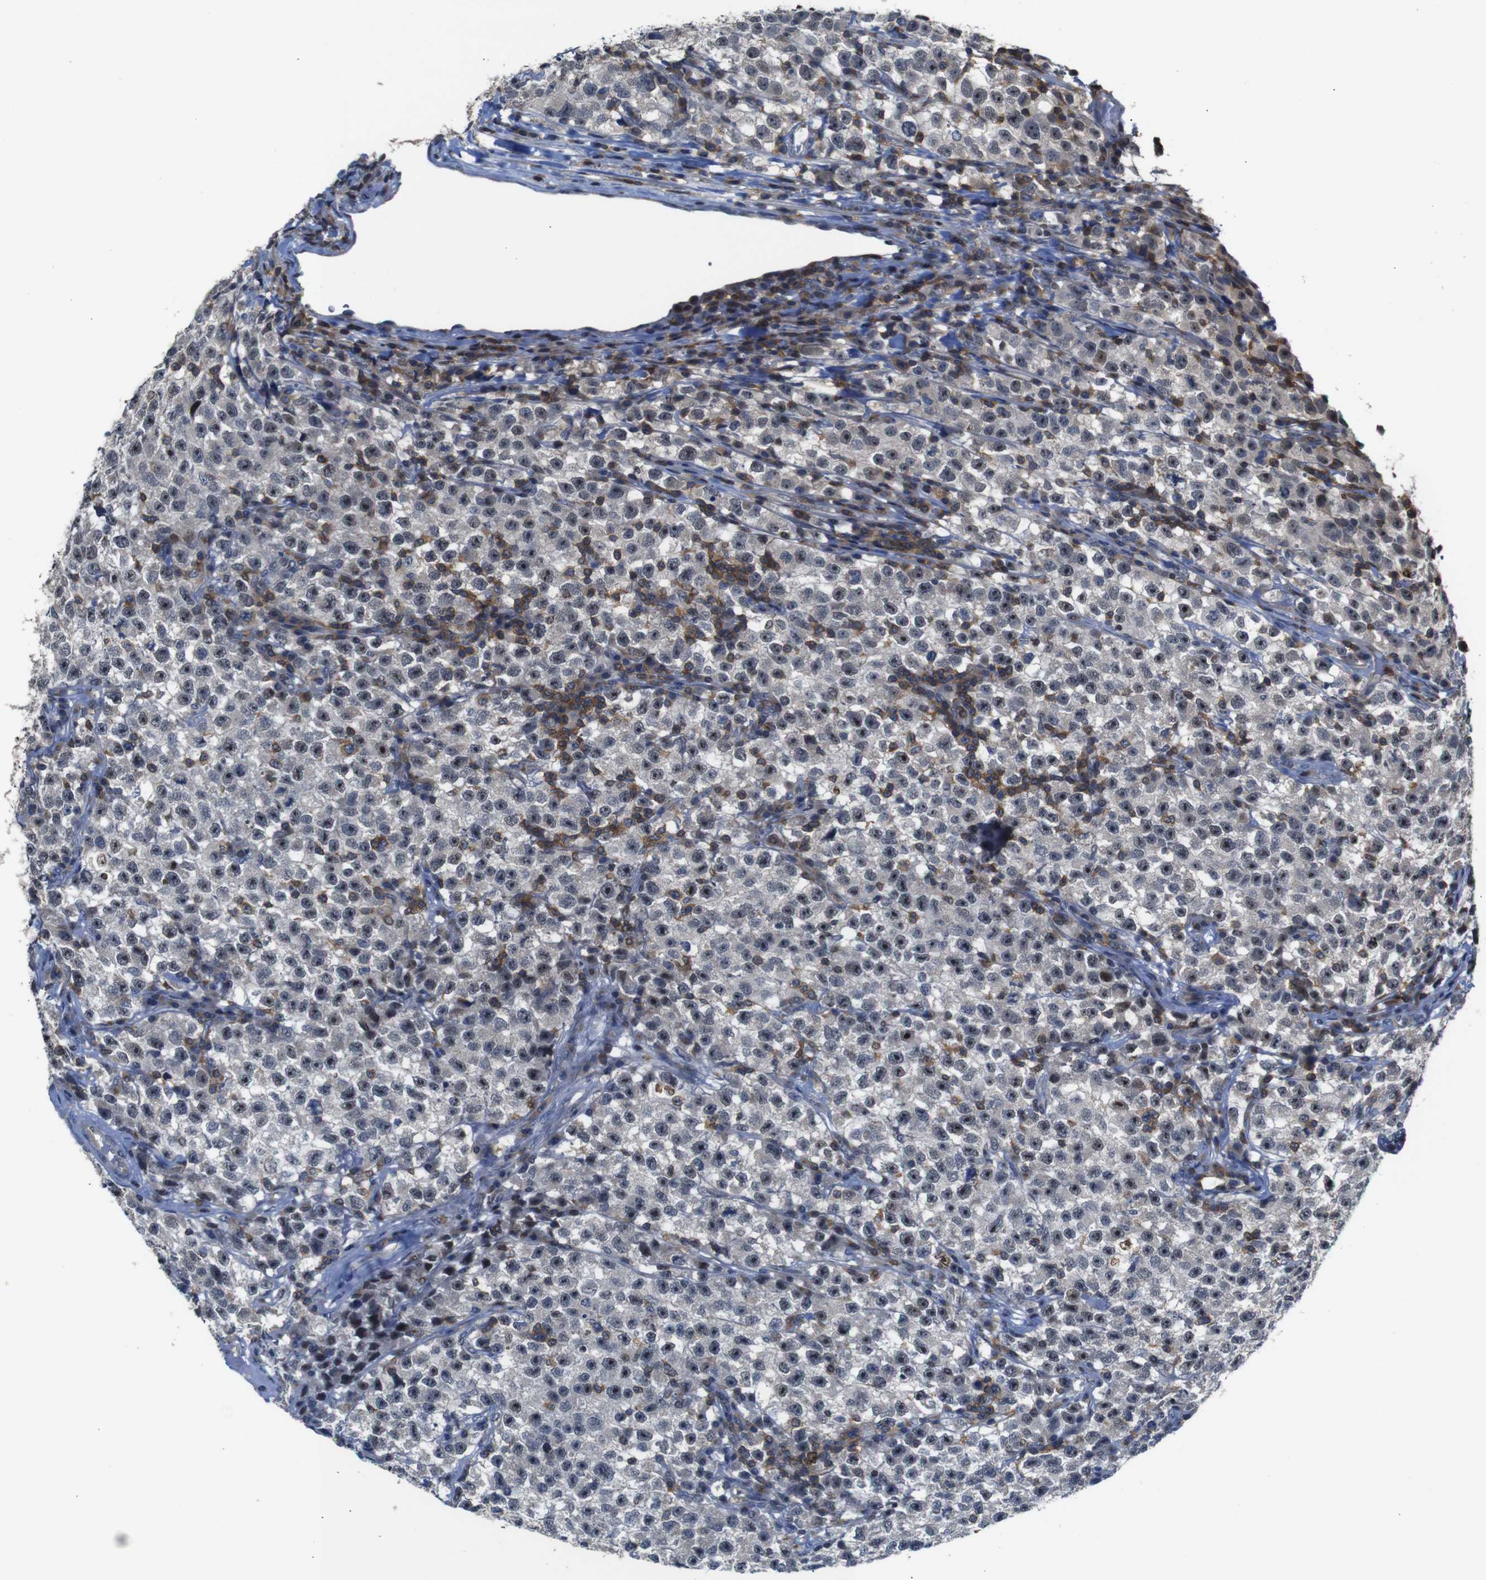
{"staining": {"intensity": "weak", "quantity": "<25%", "location": "nuclear"}, "tissue": "testis cancer", "cell_type": "Tumor cells", "image_type": "cancer", "snomed": [{"axis": "morphology", "description": "Seminoma, NOS"}, {"axis": "topography", "description": "Testis"}], "caption": "A photomicrograph of human testis seminoma is negative for staining in tumor cells.", "gene": "BRWD3", "patient": {"sex": "male", "age": 22}}